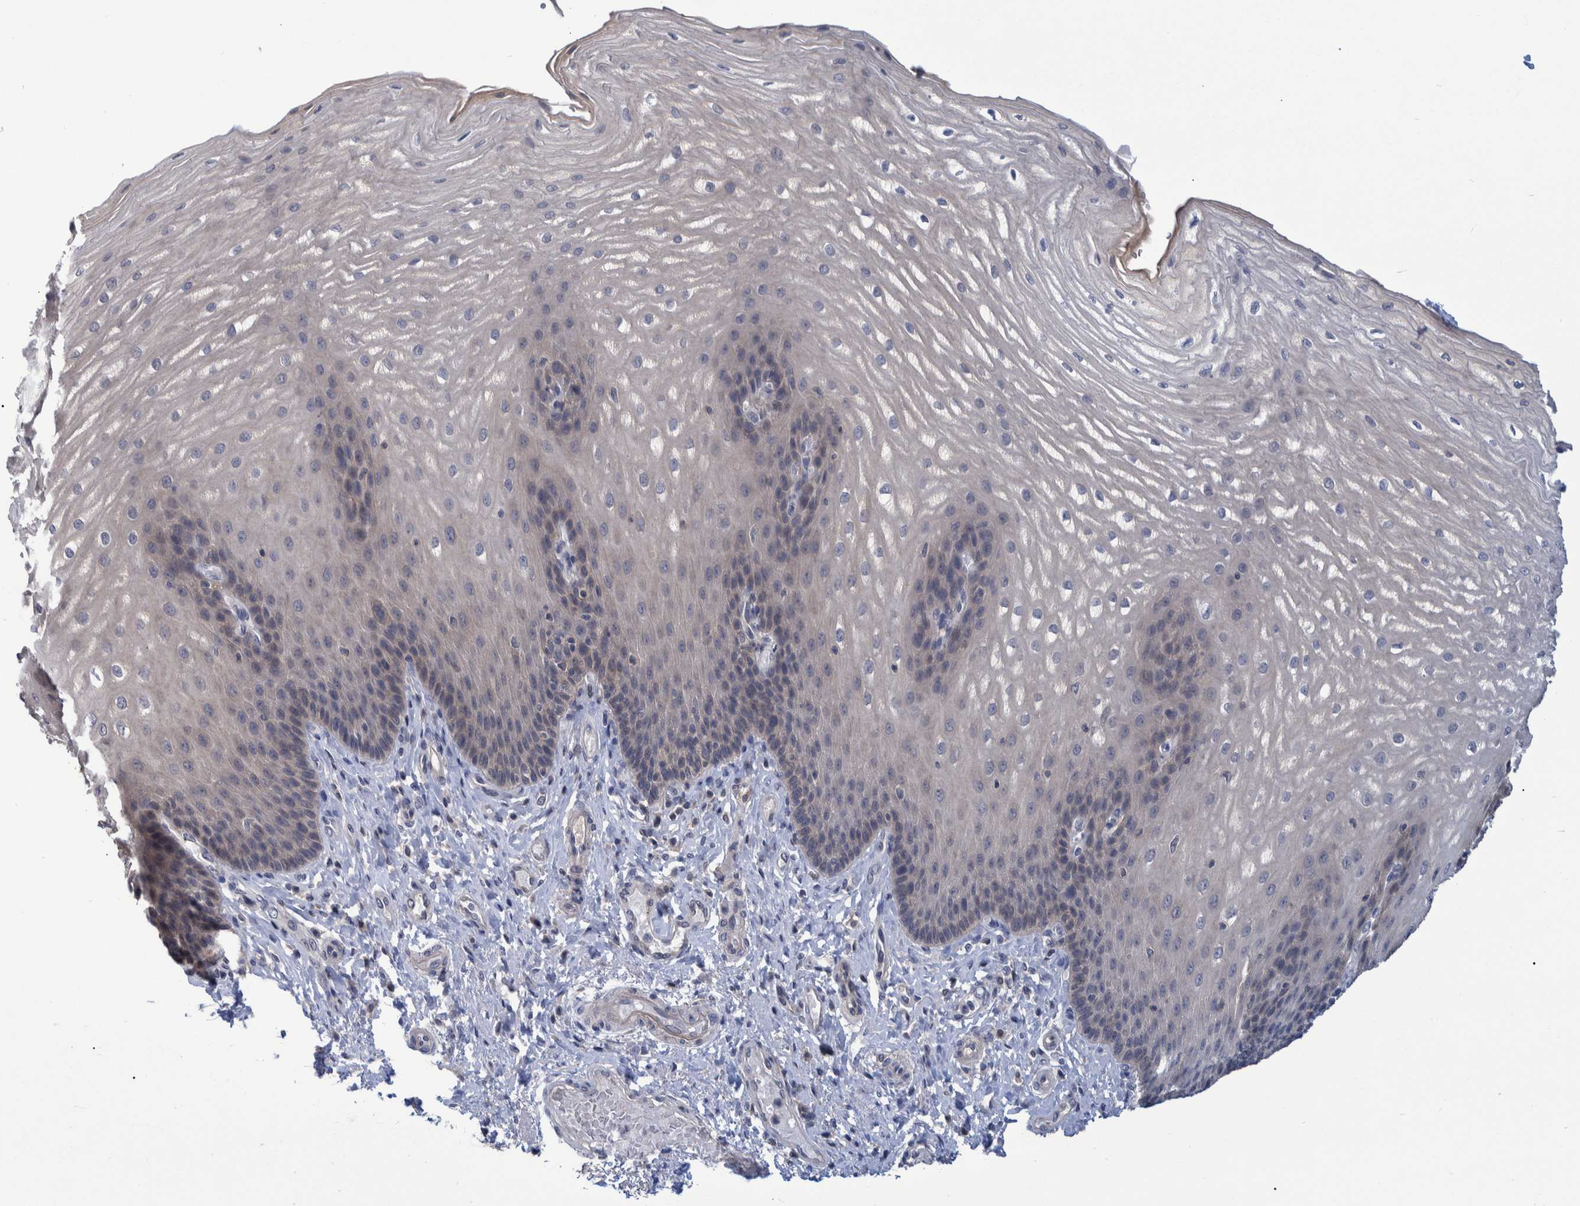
{"staining": {"intensity": "moderate", "quantity": "<25%", "location": "cytoplasmic/membranous"}, "tissue": "esophagus", "cell_type": "Squamous epithelial cells", "image_type": "normal", "snomed": [{"axis": "morphology", "description": "Normal tissue, NOS"}, {"axis": "topography", "description": "Esophagus"}], "caption": "Squamous epithelial cells demonstrate moderate cytoplasmic/membranous positivity in approximately <25% of cells in normal esophagus.", "gene": "PCYT2", "patient": {"sex": "male", "age": 54}}